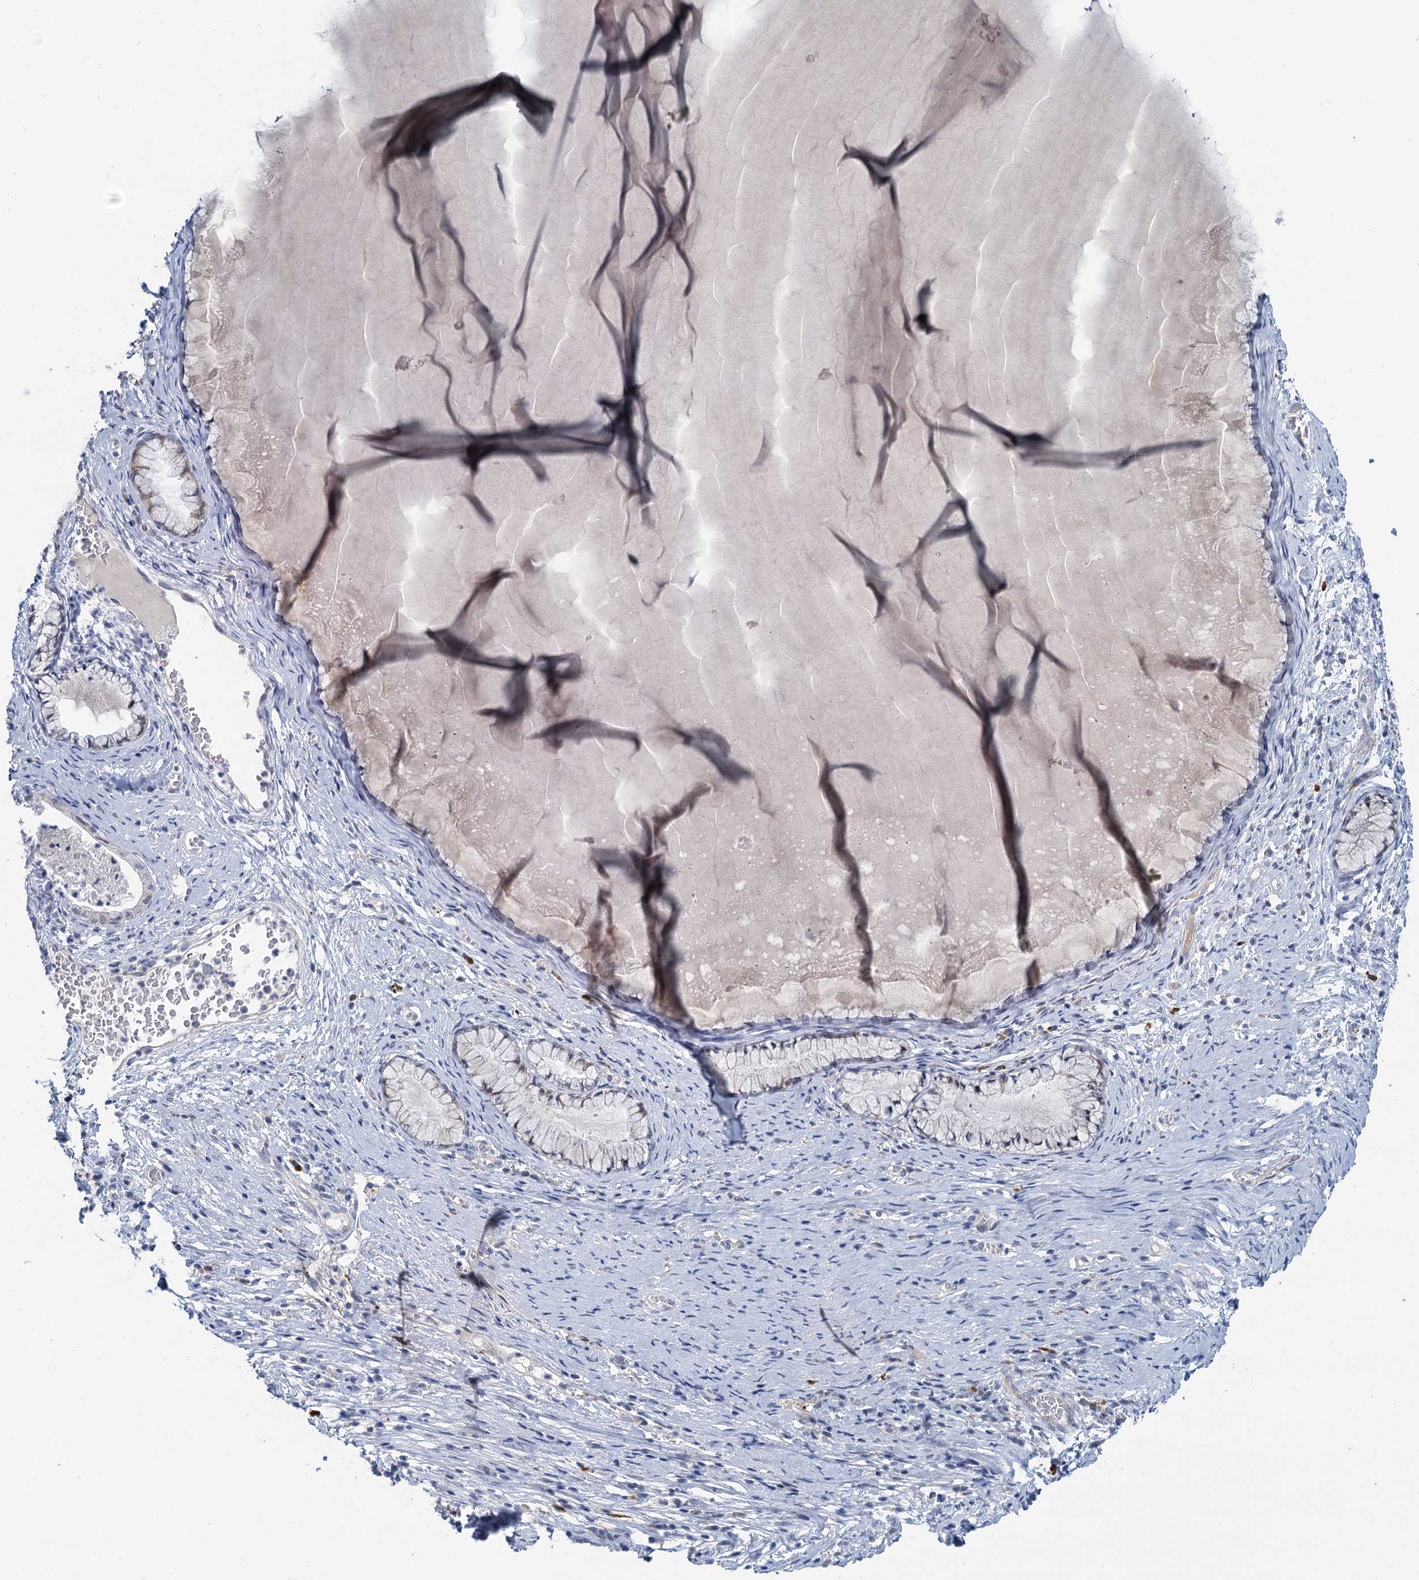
{"staining": {"intensity": "negative", "quantity": "none", "location": "none"}, "tissue": "cervix", "cell_type": "Glandular cells", "image_type": "normal", "snomed": [{"axis": "morphology", "description": "Normal tissue, NOS"}, {"axis": "topography", "description": "Cervix"}], "caption": "Immunohistochemical staining of unremarkable cervix displays no significant positivity in glandular cells.", "gene": "ACRBP", "patient": {"sex": "female", "age": 42}}